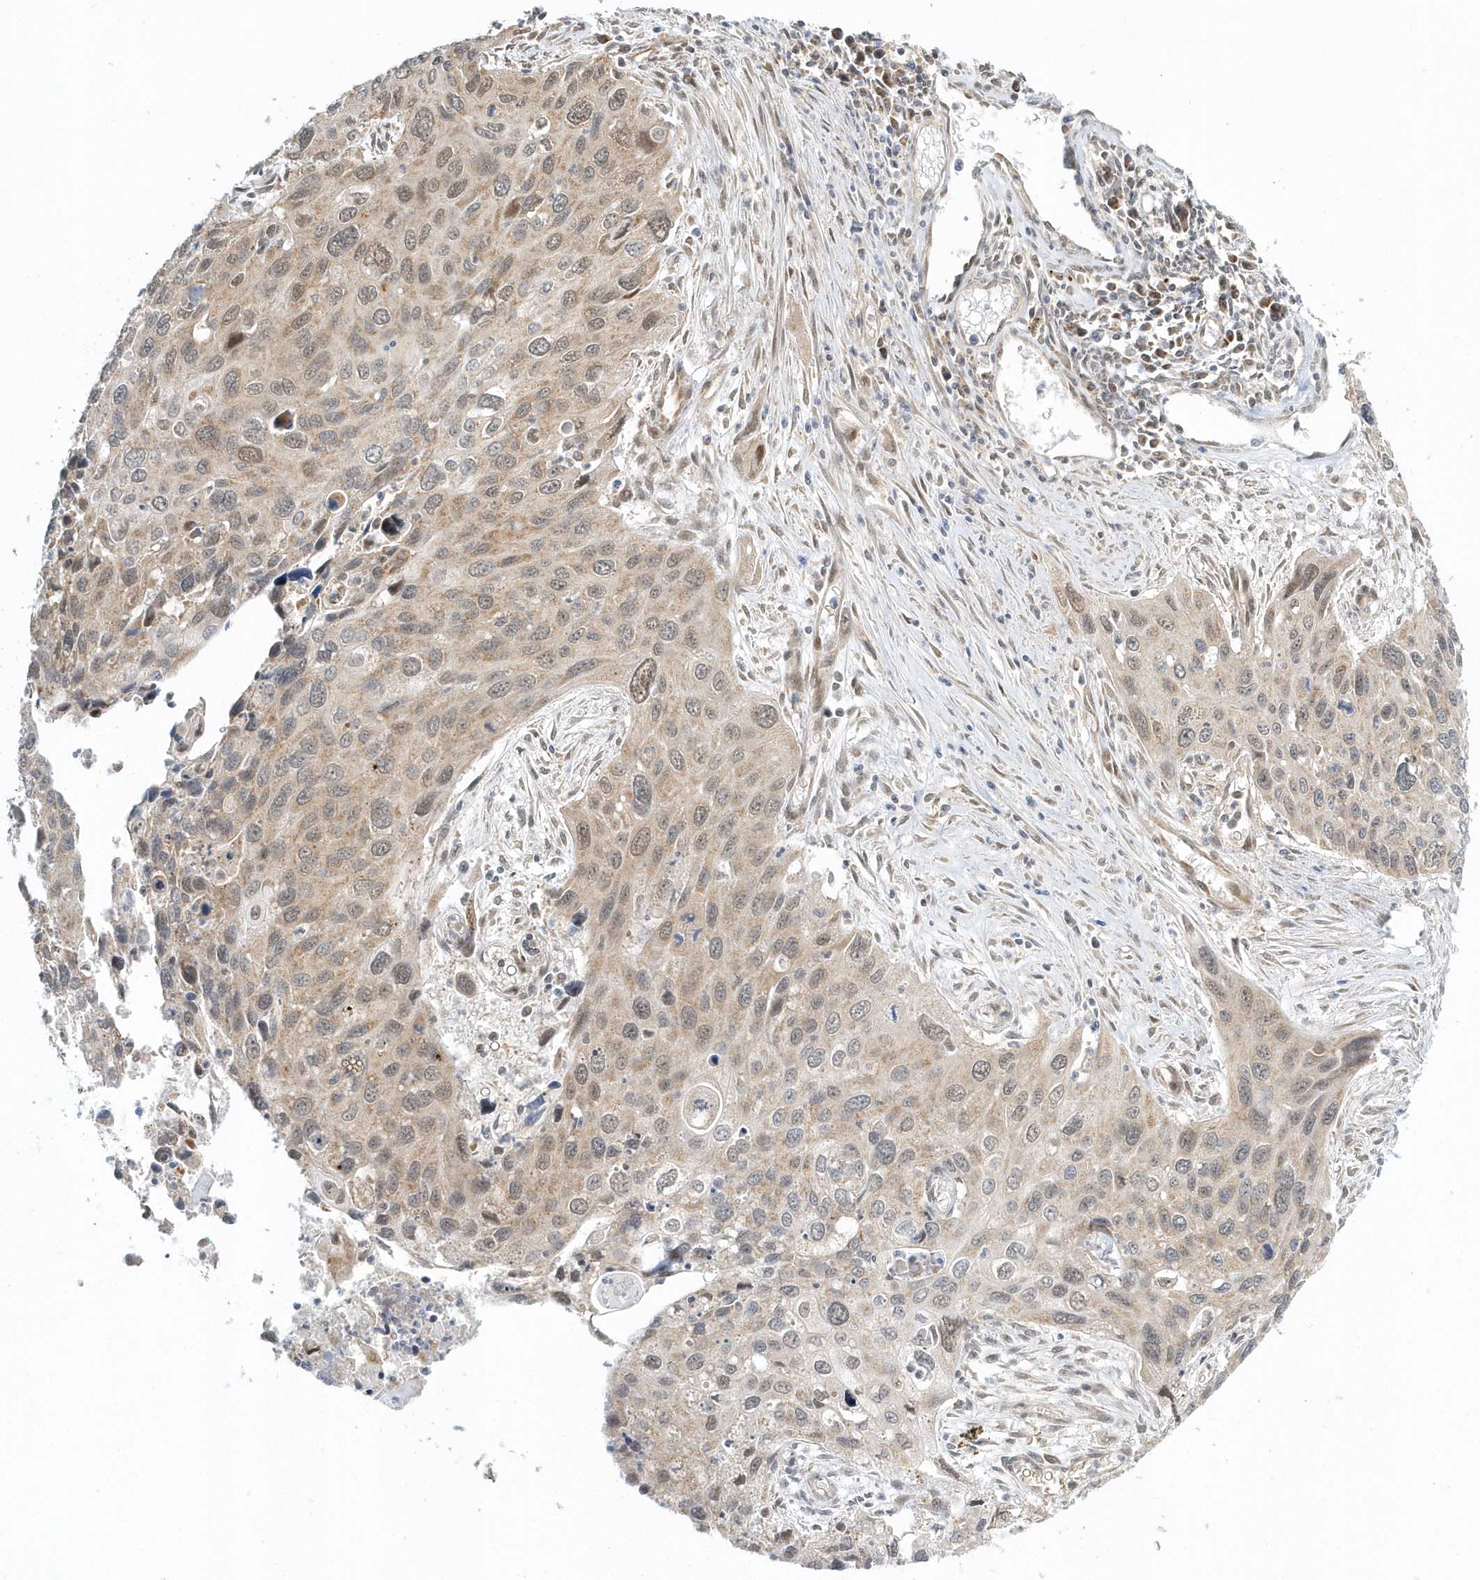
{"staining": {"intensity": "moderate", "quantity": "25%-75%", "location": "cytoplasmic/membranous,nuclear"}, "tissue": "cervical cancer", "cell_type": "Tumor cells", "image_type": "cancer", "snomed": [{"axis": "morphology", "description": "Squamous cell carcinoma, NOS"}, {"axis": "topography", "description": "Cervix"}], "caption": "Squamous cell carcinoma (cervical) stained for a protein demonstrates moderate cytoplasmic/membranous and nuclear positivity in tumor cells.", "gene": "PSMD6", "patient": {"sex": "female", "age": 55}}